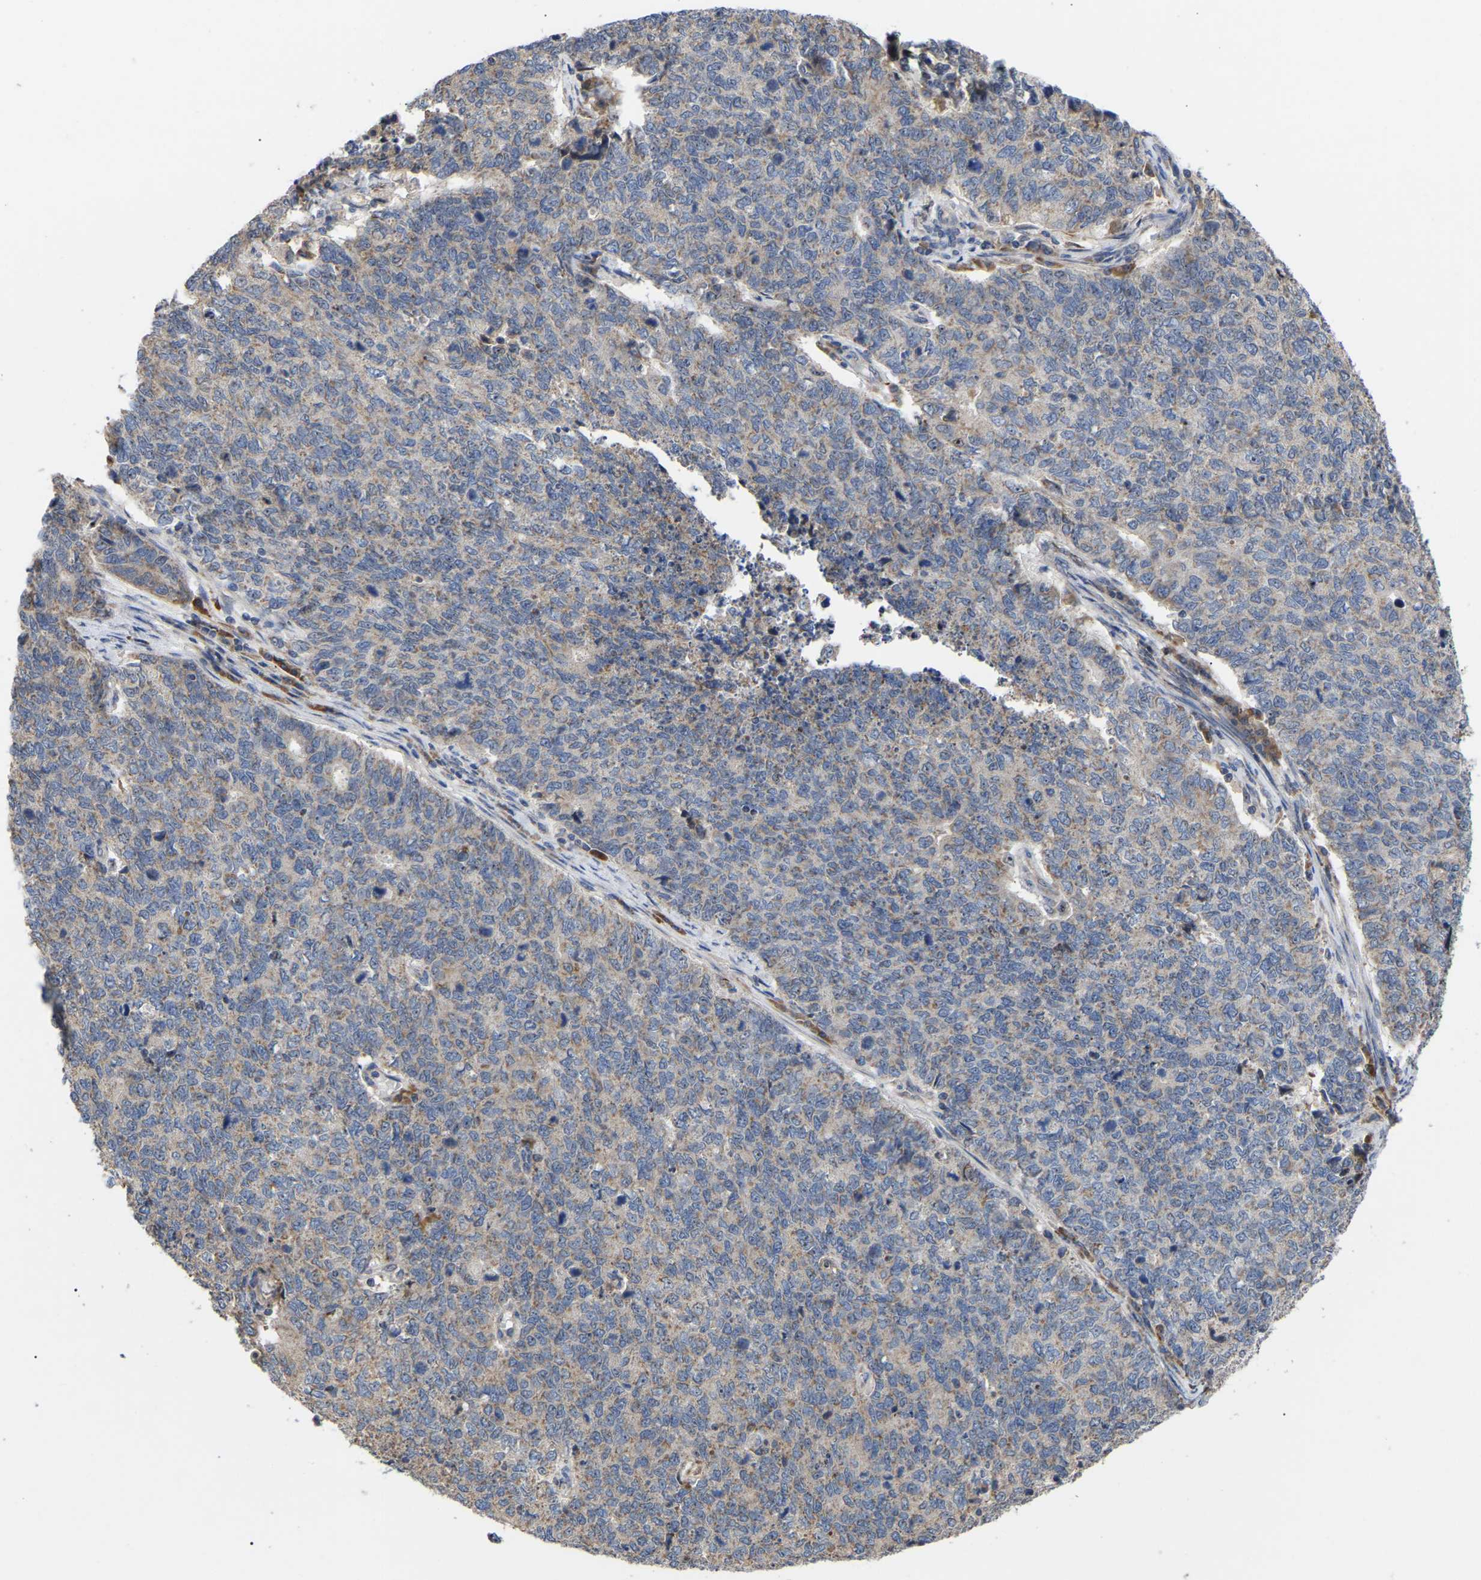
{"staining": {"intensity": "weak", "quantity": ">75%", "location": "cytoplasmic/membranous"}, "tissue": "cervical cancer", "cell_type": "Tumor cells", "image_type": "cancer", "snomed": [{"axis": "morphology", "description": "Squamous cell carcinoma, NOS"}, {"axis": "topography", "description": "Cervix"}], "caption": "Approximately >75% of tumor cells in human squamous cell carcinoma (cervical) show weak cytoplasmic/membranous protein positivity as visualized by brown immunohistochemical staining.", "gene": "NOP53", "patient": {"sex": "female", "age": 63}}